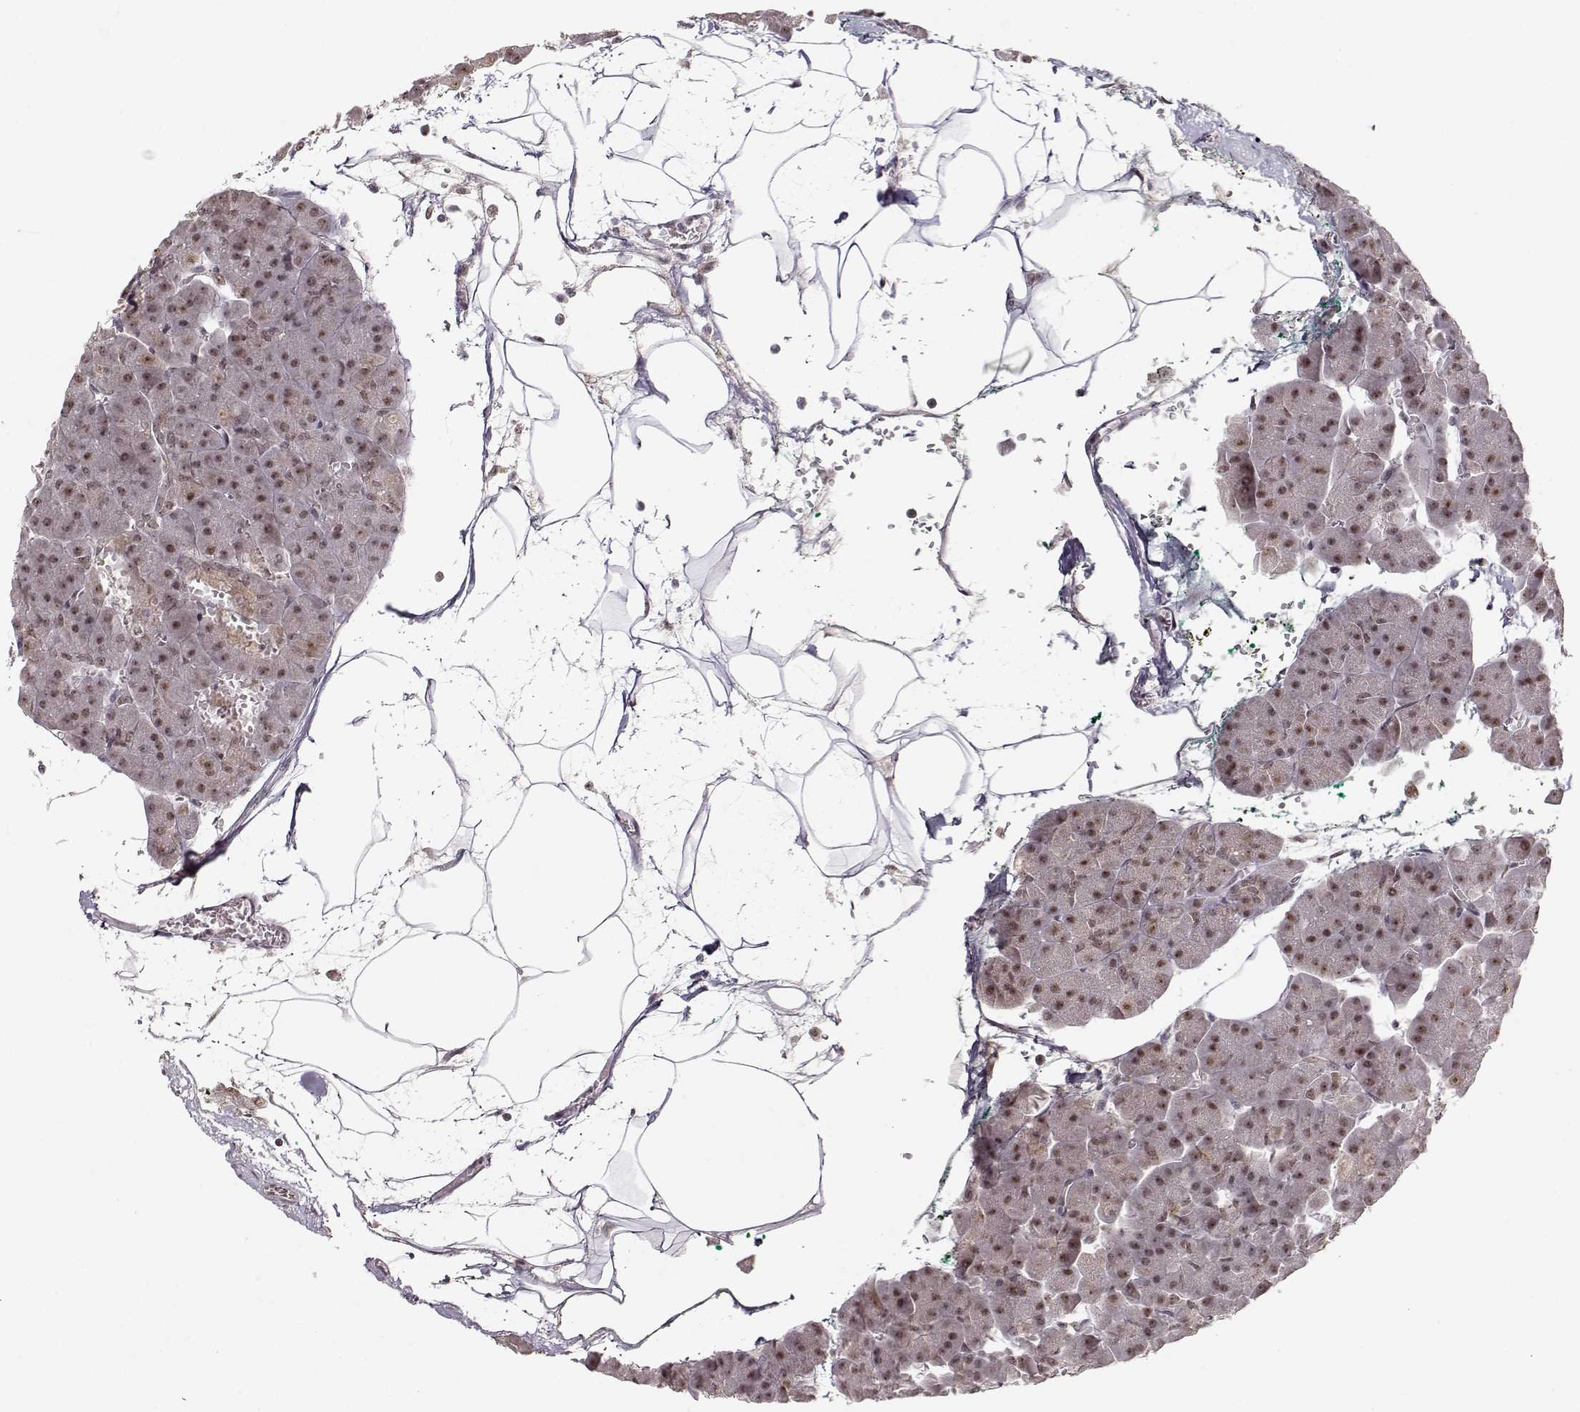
{"staining": {"intensity": "moderate", "quantity": "<25%", "location": "nuclear"}, "tissue": "pancreas", "cell_type": "Exocrine glandular cells", "image_type": "normal", "snomed": [{"axis": "morphology", "description": "Normal tissue, NOS"}, {"axis": "topography", "description": "Adipose tissue"}, {"axis": "topography", "description": "Pancreas"}, {"axis": "topography", "description": "Peripheral nerve tissue"}], "caption": "Immunohistochemical staining of normal human pancreas shows low levels of moderate nuclear positivity in about <25% of exocrine glandular cells.", "gene": "CSNK2A1", "patient": {"sex": "female", "age": 58}}